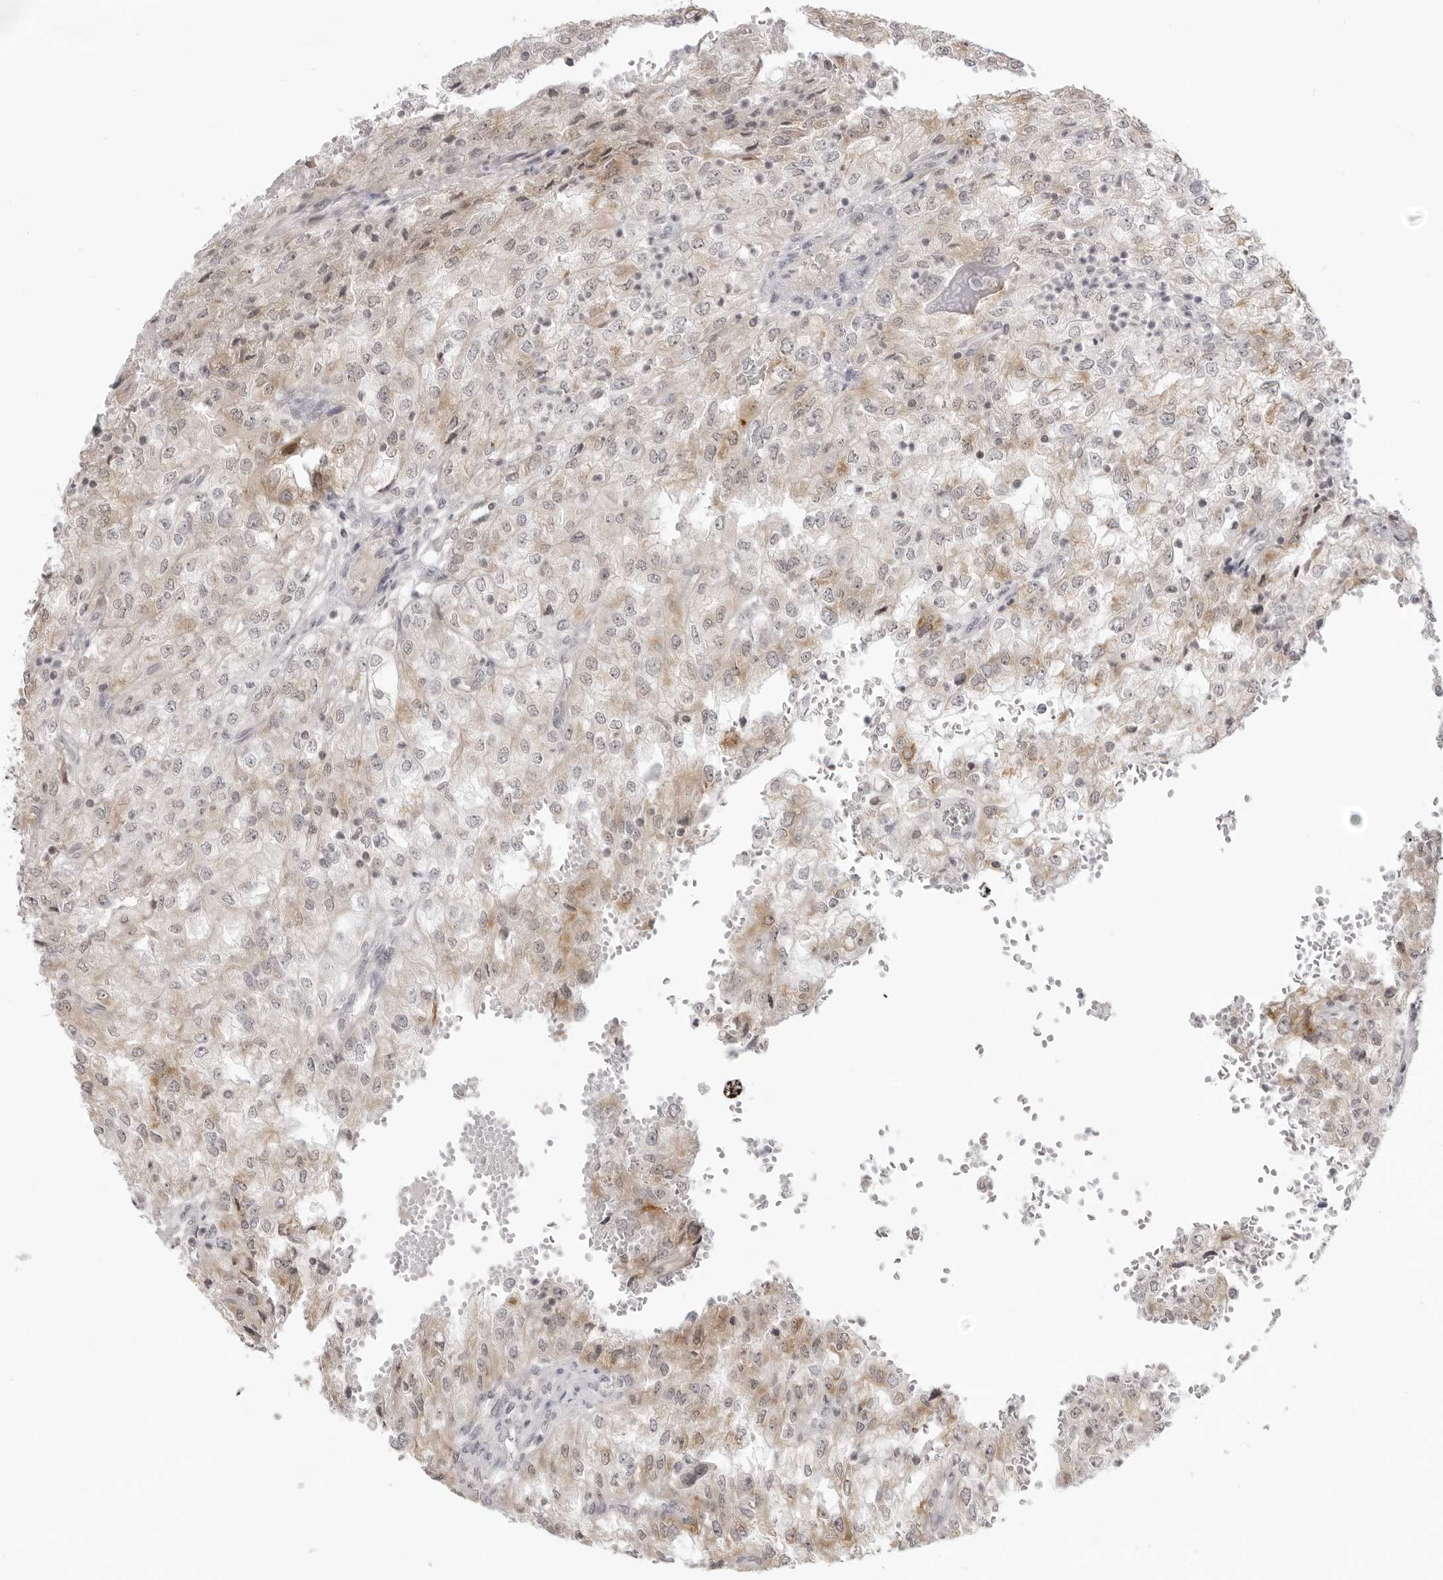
{"staining": {"intensity": "moderate", "quantity": "25%-75%", "location": "cytoplasmic/membranous"}, "tissue": "renal cancer", "cell_type": "Tumor cells", "image_type": "cancer", "snomed": [{"axis": "morphology", "description": "Adenocarcinoma, NOS"}, {"axis": "topography", "description": "Kidney"}], "caption": "Tumor cells demonstrate medium levels of moderate cytoplasmic/membranous expression in about 25%-75% of cells in human renal adenocarcinoma.", "gene": "ACP6", "patient": {"sex": "female", "age": 54}}